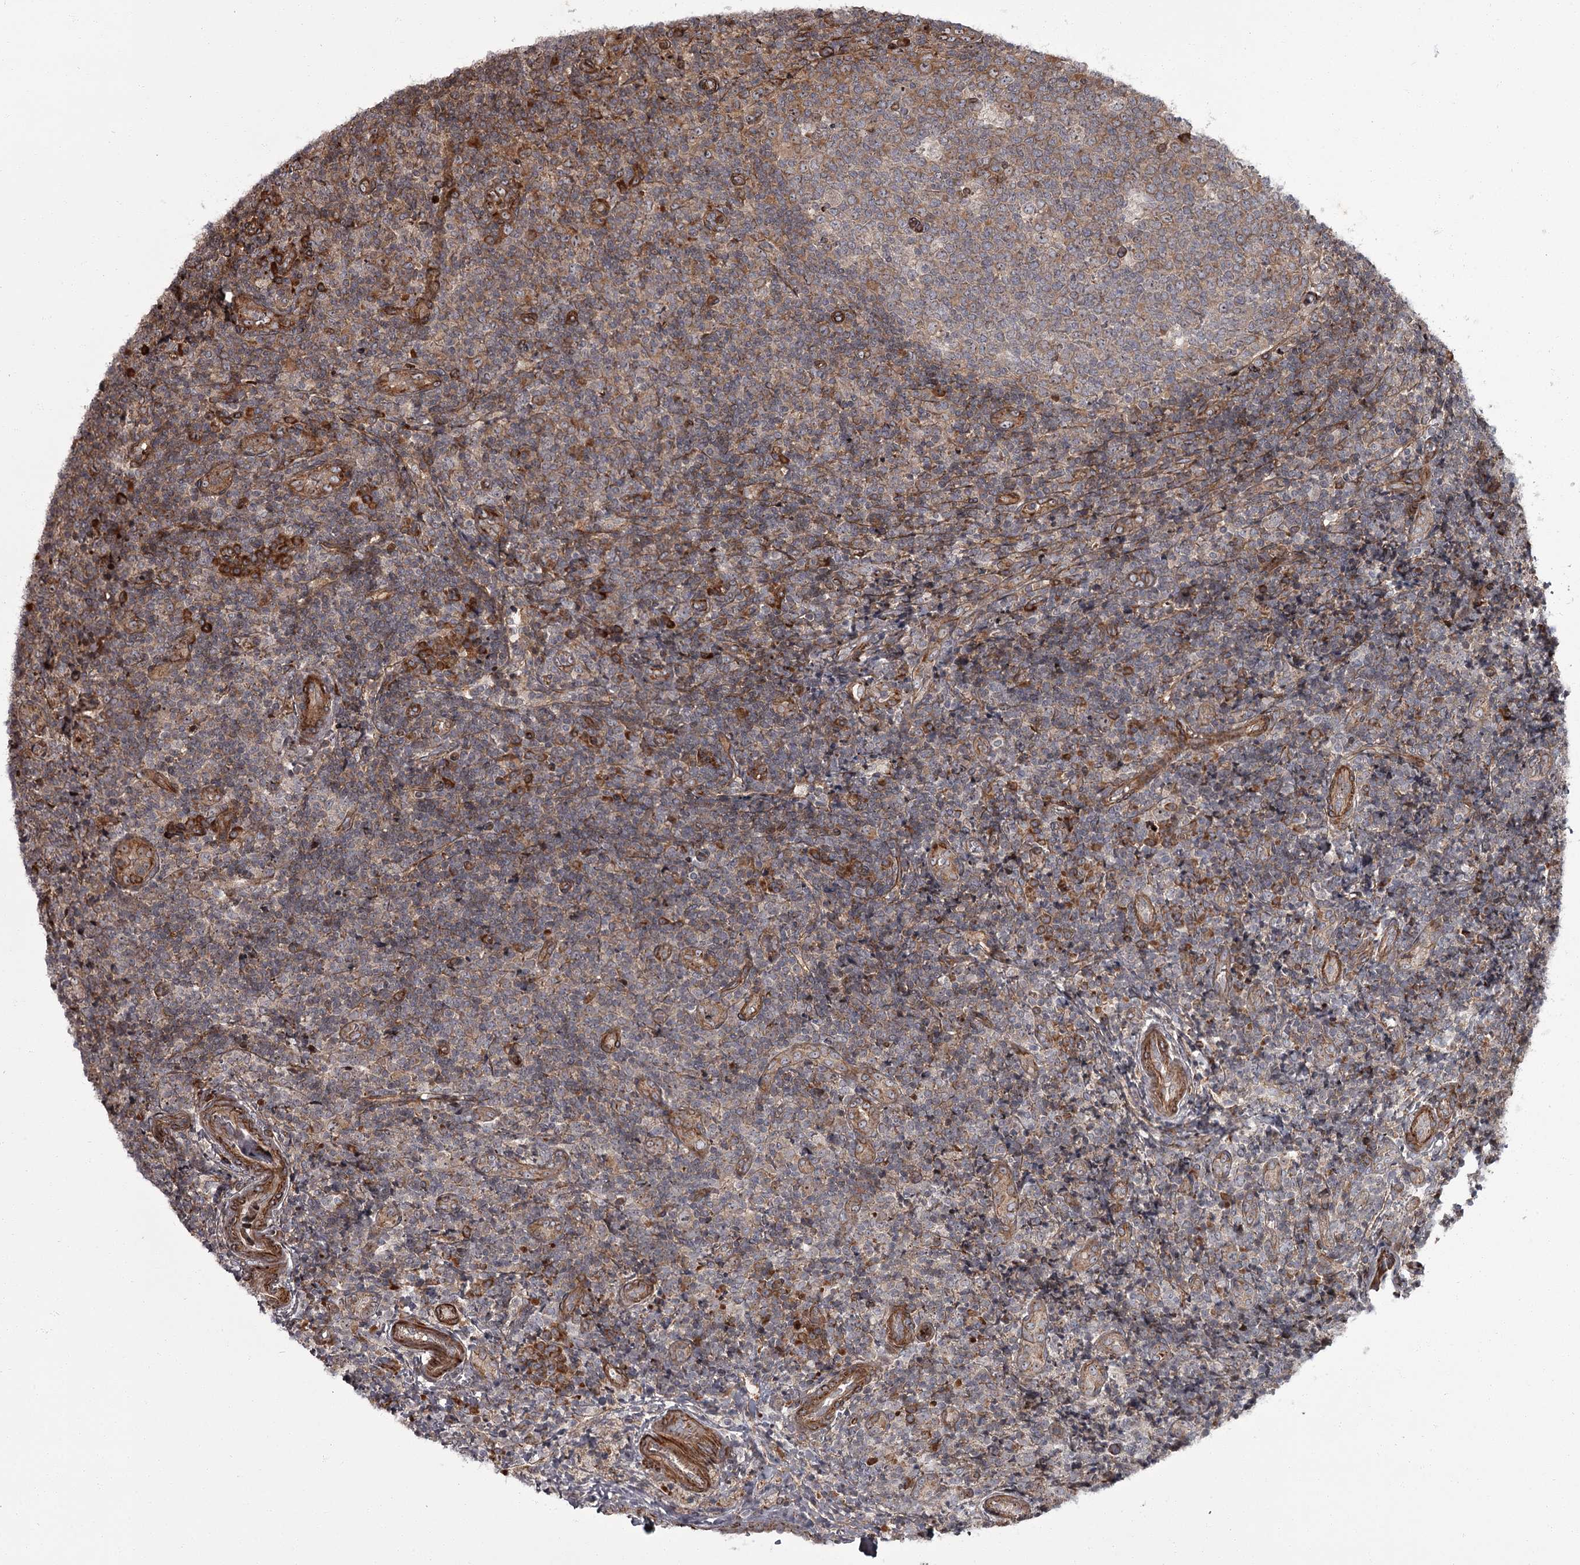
{"staining": {"intensity": "moderate", "quantity": "25%-75%", "location": "cytoplasmic/membranous"}, "tissue": "tonsil", "cell_type": "Germinal center cells", "image_type": "normal", "snomed": [{"axis": "morphology", "description": "Normal tissue, NOS"}, {"axis": "topography", "description": "Tonsil"}], "caption": "The photomicrograph demonstrates a brown stain indicating the presence of a protein in the cytoplasmic/membranous of germinal center cells in tonsil. Immunohistochemistry stains the protein in brown and the nuclei are stained blue.", "gene": "THAP9", "patient": {"sex": "female", "age": 19}}